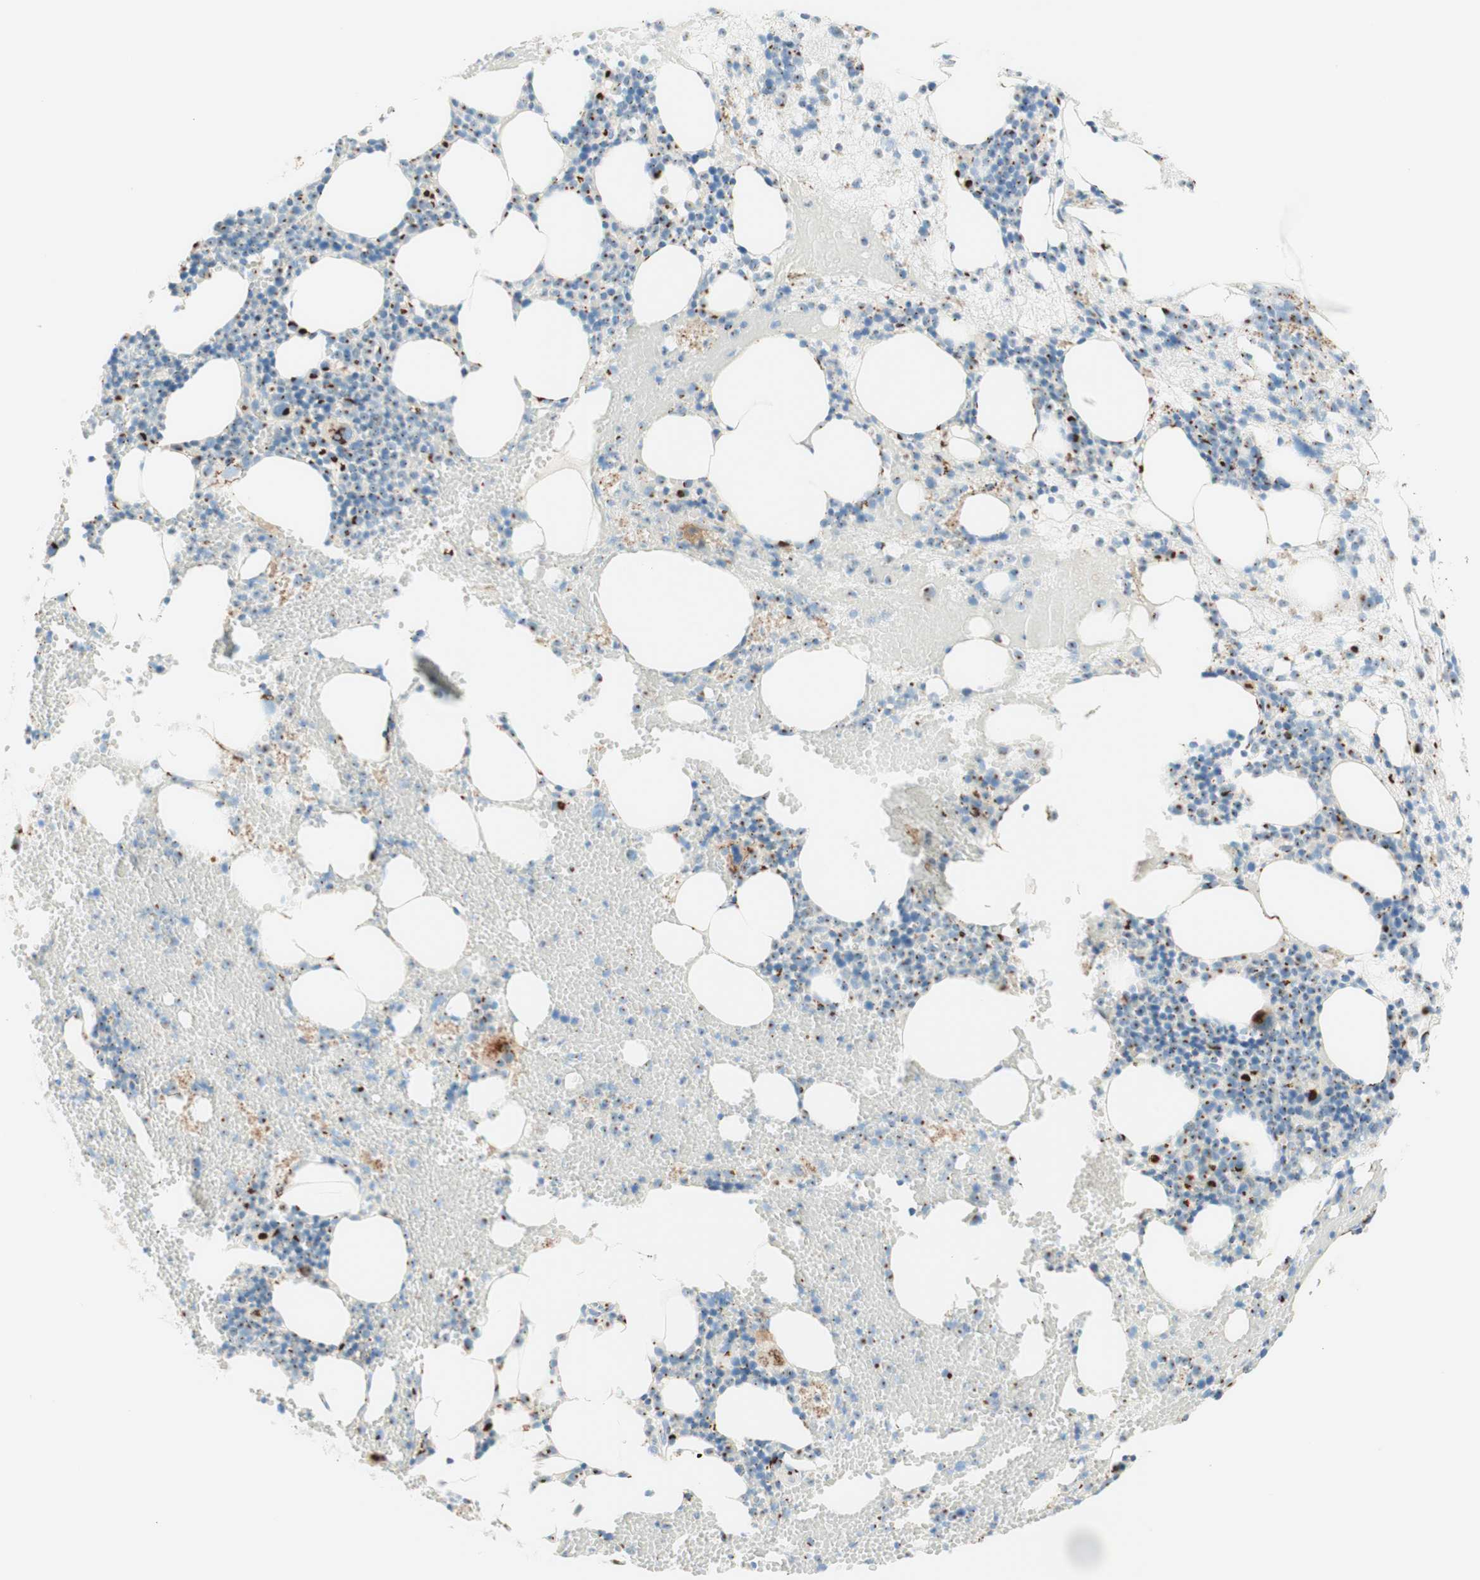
{"staining": {"intensity": "strong", "quantity": "<25%", "location": "cytoplasmic/membranous"}, "tissue": "bone marrow", "cell_type": "Hematopoietic cells", "image_type": "normal", "snomed": [{"axis": "morphology", "description": "Normal tissue, NOS"}, {"axis": "morphology", "description": "Inflammation, NOS"}, {"axis": "topography", "description": "Bone marrow"}], "caption": "Strong cytoplasmic/membranous positivity is appreciated in about <25% of hematopoietic cells in benign bone marrow.", "gene": "GOLGB1", "patient": {"sex": "female", "age": 79}}